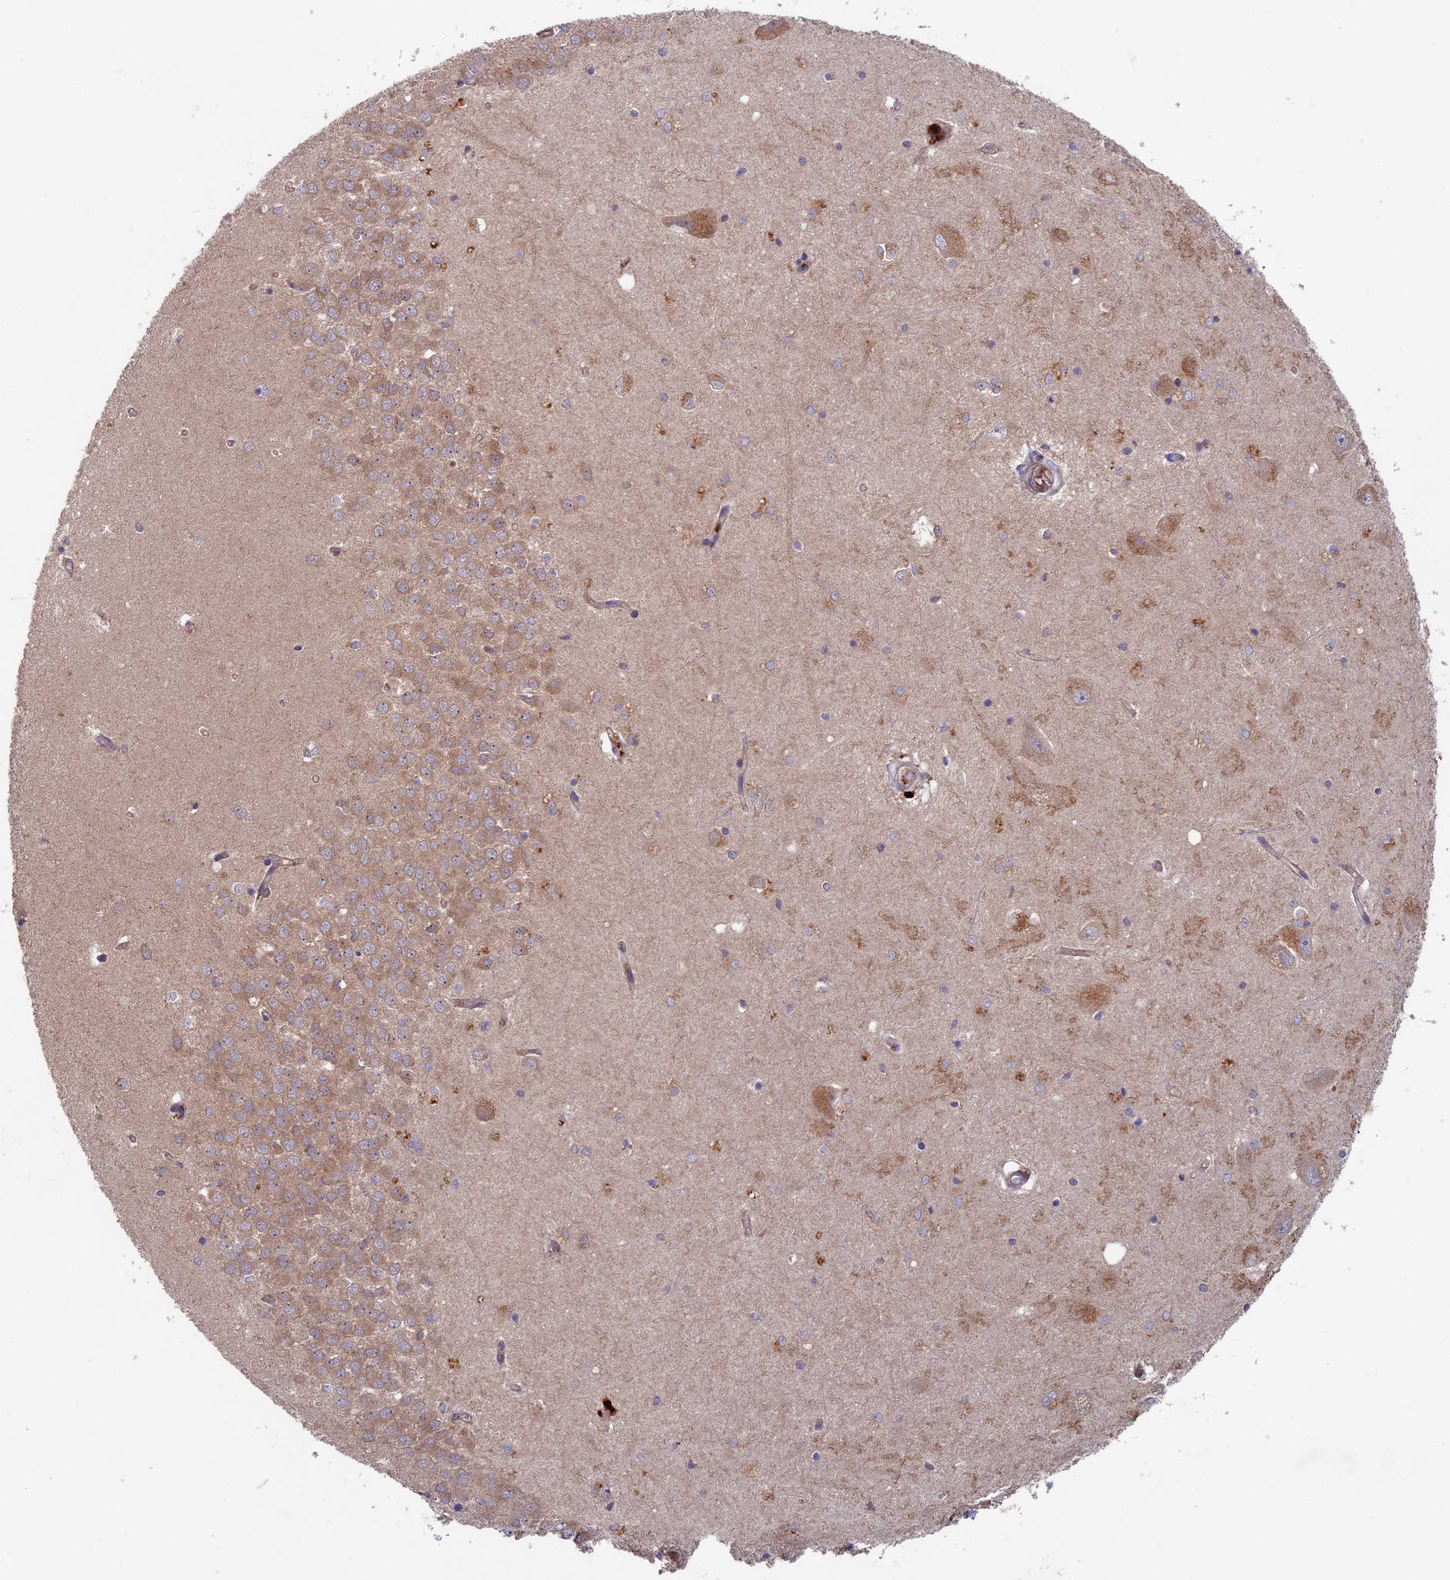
{"staining": {"intensity": "moderate", "quantity": "<25%", "location": "cytoplasmic/membranous"}, "tissue": "hippocampus", "cell_type": "Glial cells", "image_type": "normal", "snomed": [{"axis": "morphology", "description": "Normal tissue, NOS"}, {"axis": "topography", "description": "Hippocampus"}], "caption": "Hippocampus stained with a brown dye exhibits moderate cytoplasmic/membranous positive expression in about <25% of glial cells.", "gene": "RCCD1", "patient": {"sex": "male", "age": 45}}